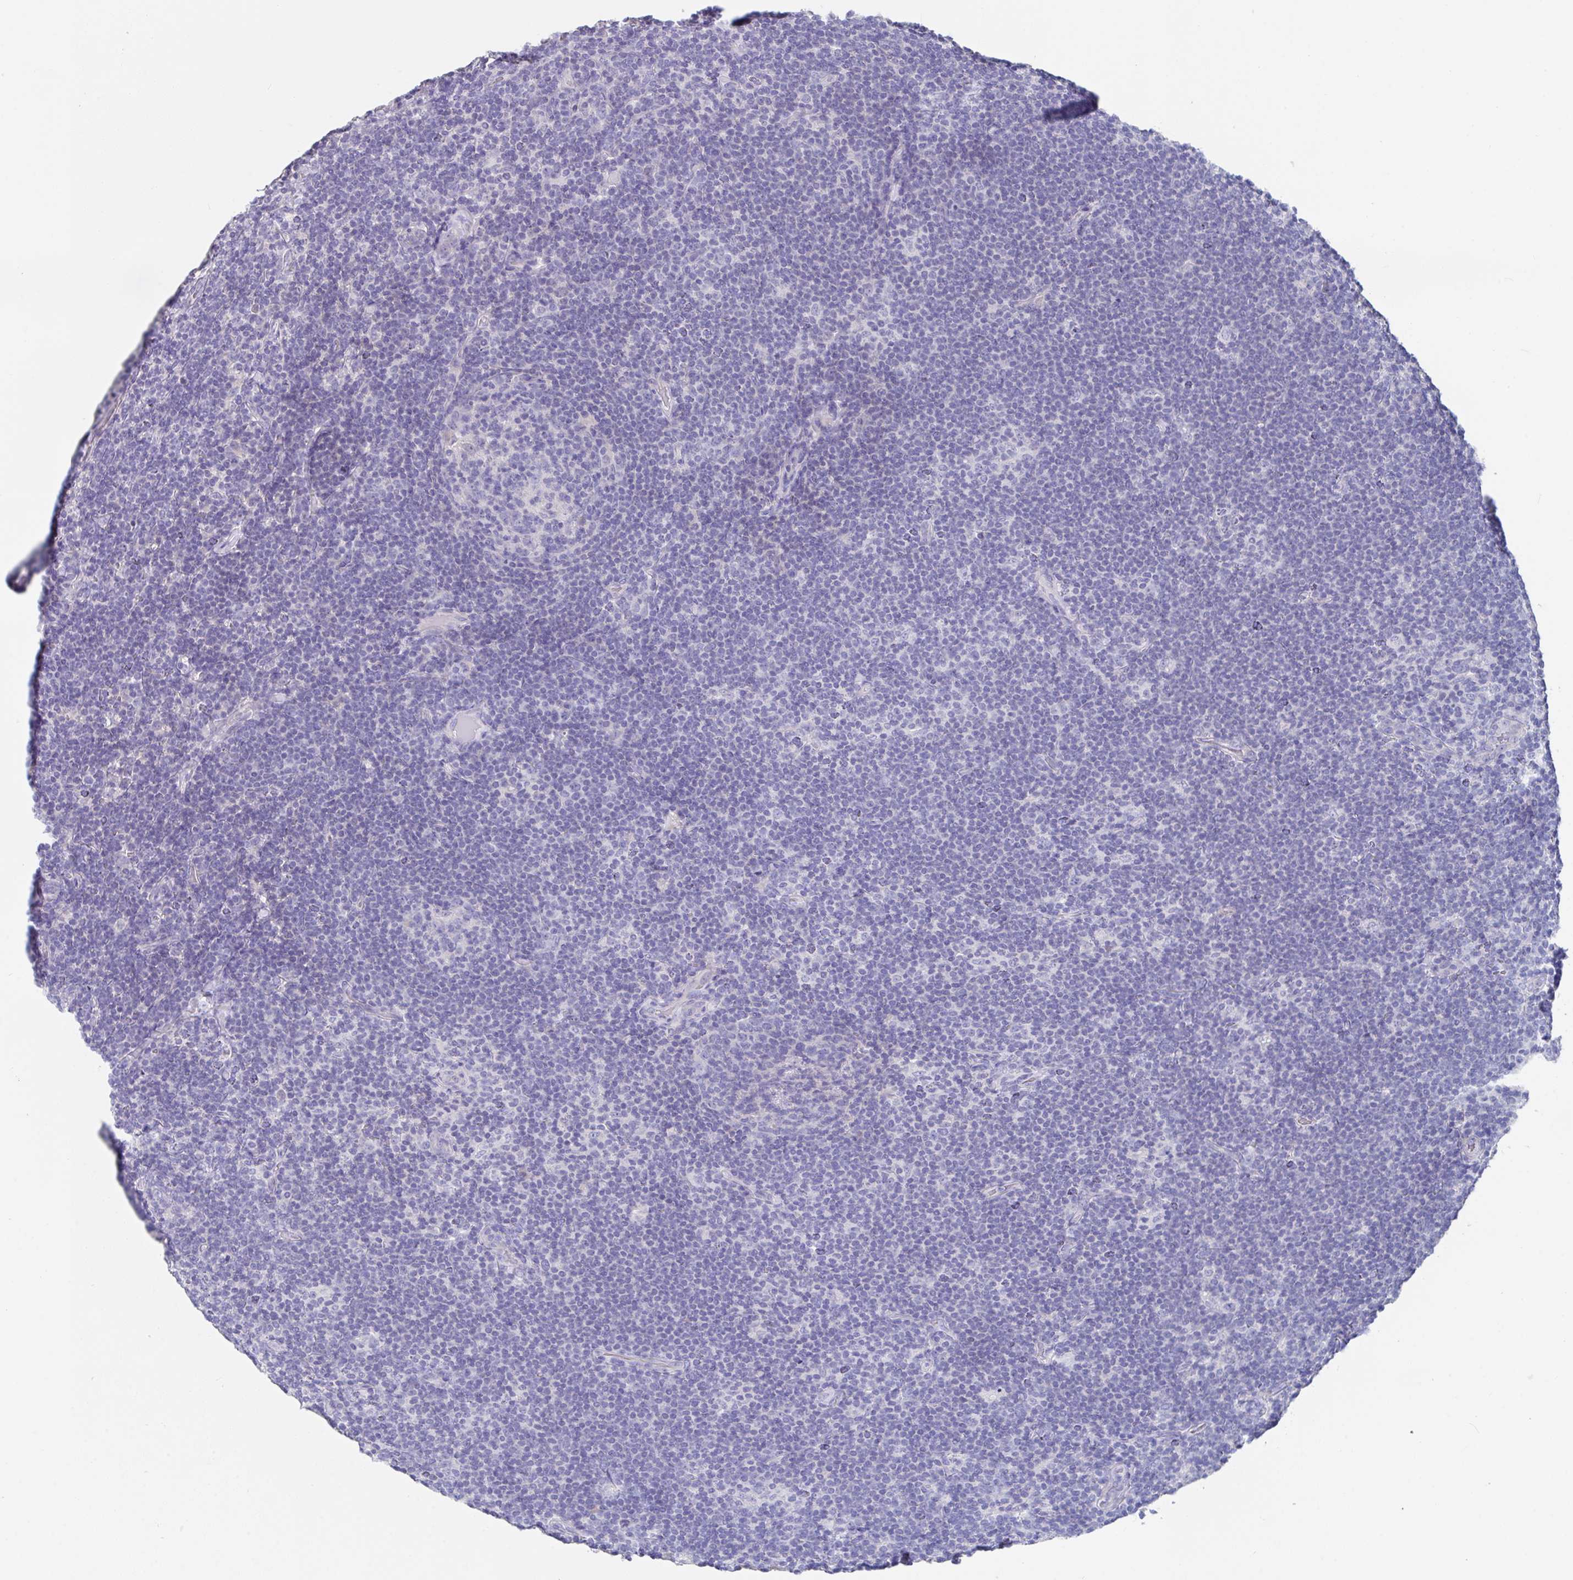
{"staining": {"intensity": "negative", "quantity": "none", "location": "none"}, "tissue": "lymphoma", "cell_type": "Tumor cells", "image_type": "cancer", "snomed": [{"axis": "morphology", "description": "Hodgkin's disease, NOS"}, {"axis": "topography", "description": "Lymph node"}], "caption": "Immunohistochemical staining of Hodgkin's disease shows no significant expression in tumor cells. (DAB (3,3'-diaminobenzidine) IHC visualized using brightfield microscopy, high magnification).", "gene": "SLC44A4", "patient": {"sex": "female", "age": 57}}